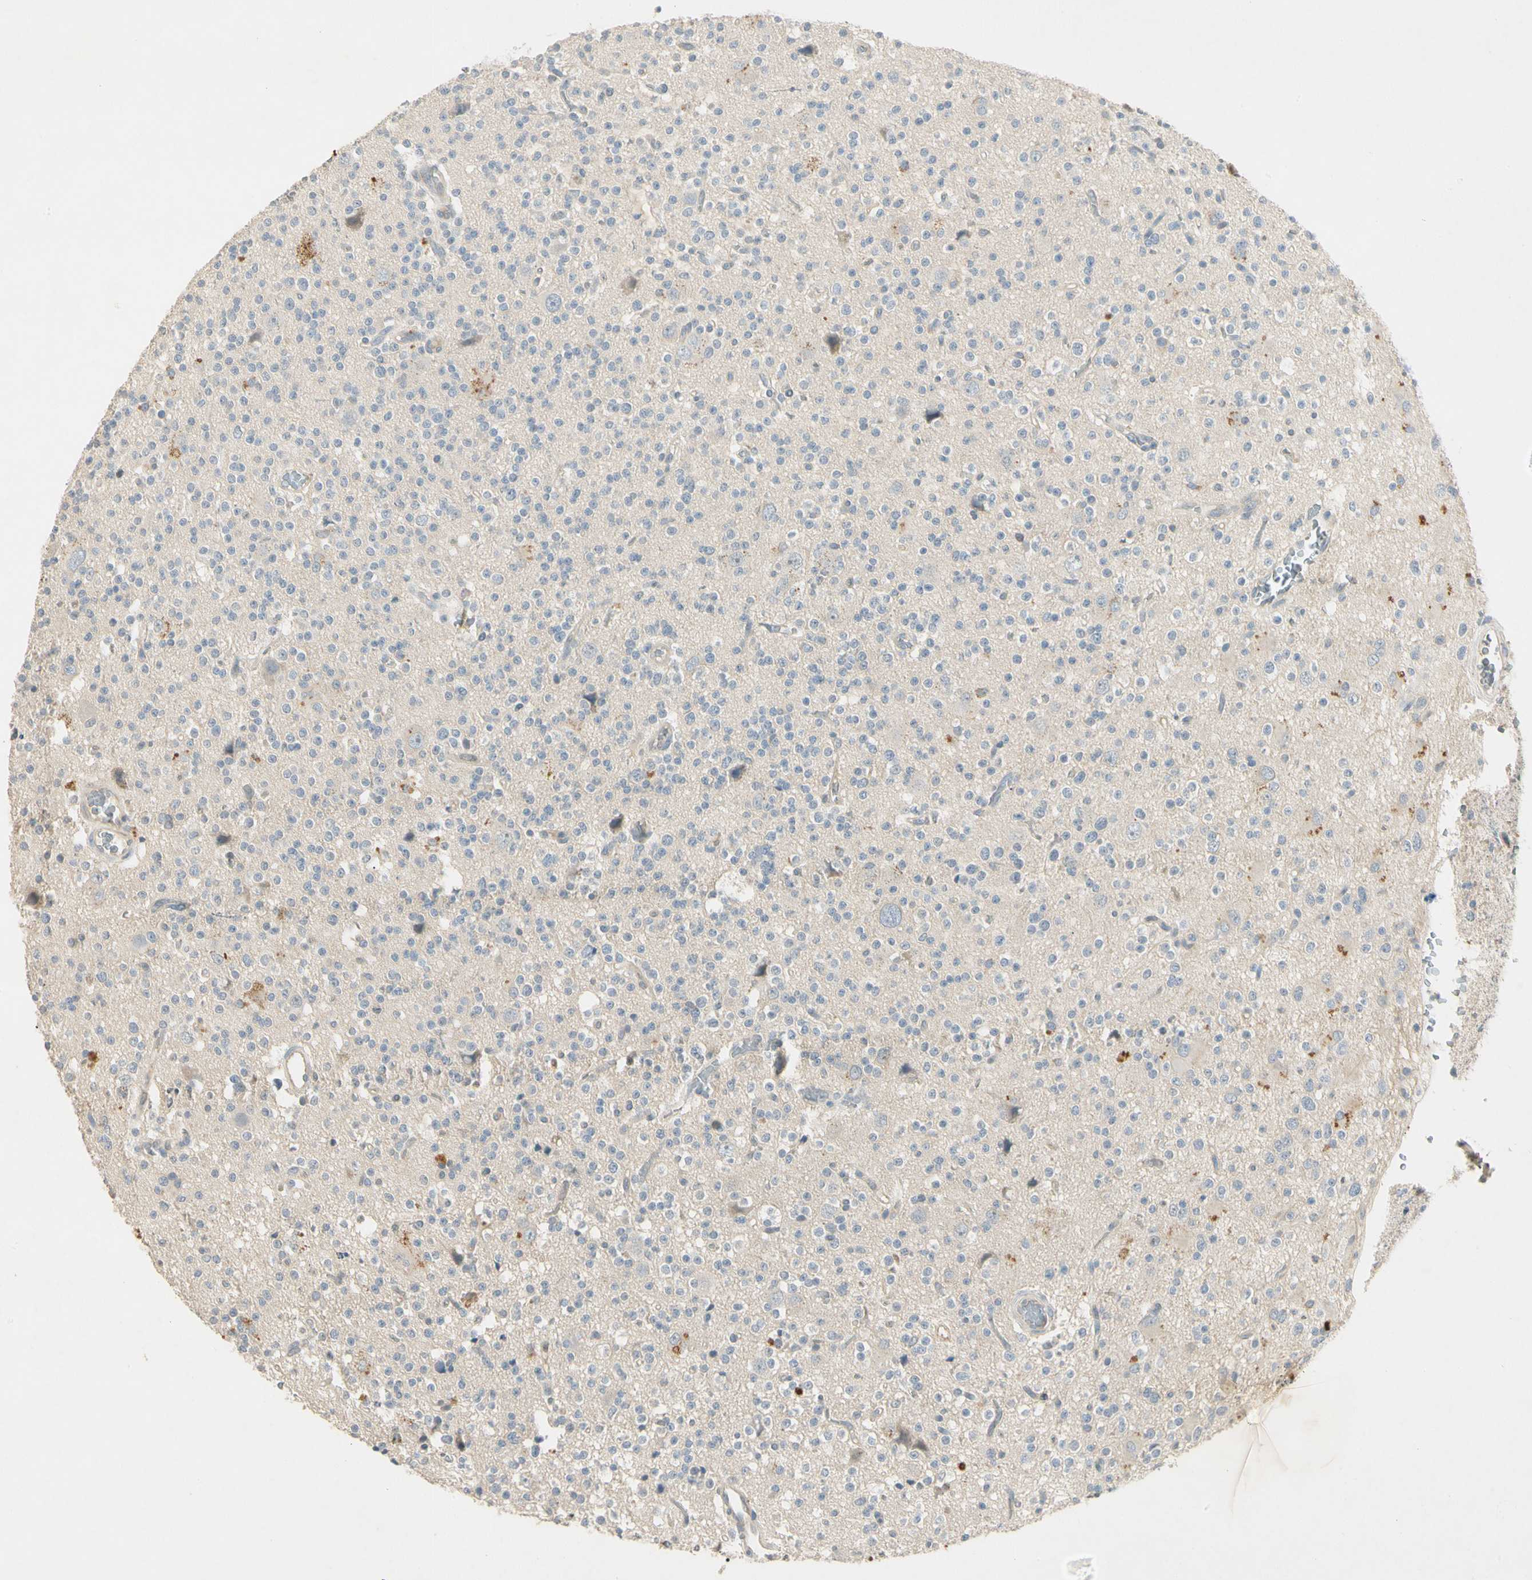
{"staining": {"intensity": "negative", "quantity": "none", "location": "none"}, "tissue": "glioma", "cell_type": "Tumor cells", "image_type": "cancer", "snomed": [{"axis": "morphology", "description": "Glioma, malignant, High grade"}, {"axis": "topography", "description": "Brain"}], "caption": "Malignant glioma (high-grade) was stained to show a protein in brown. There is no significant positivity in tumor cells. (DAB immunohistochemistry visualized using brightfield microscopy, high magnification).", "gene": "PRSS21", "patient": {"sex": "male", "age": 47}}